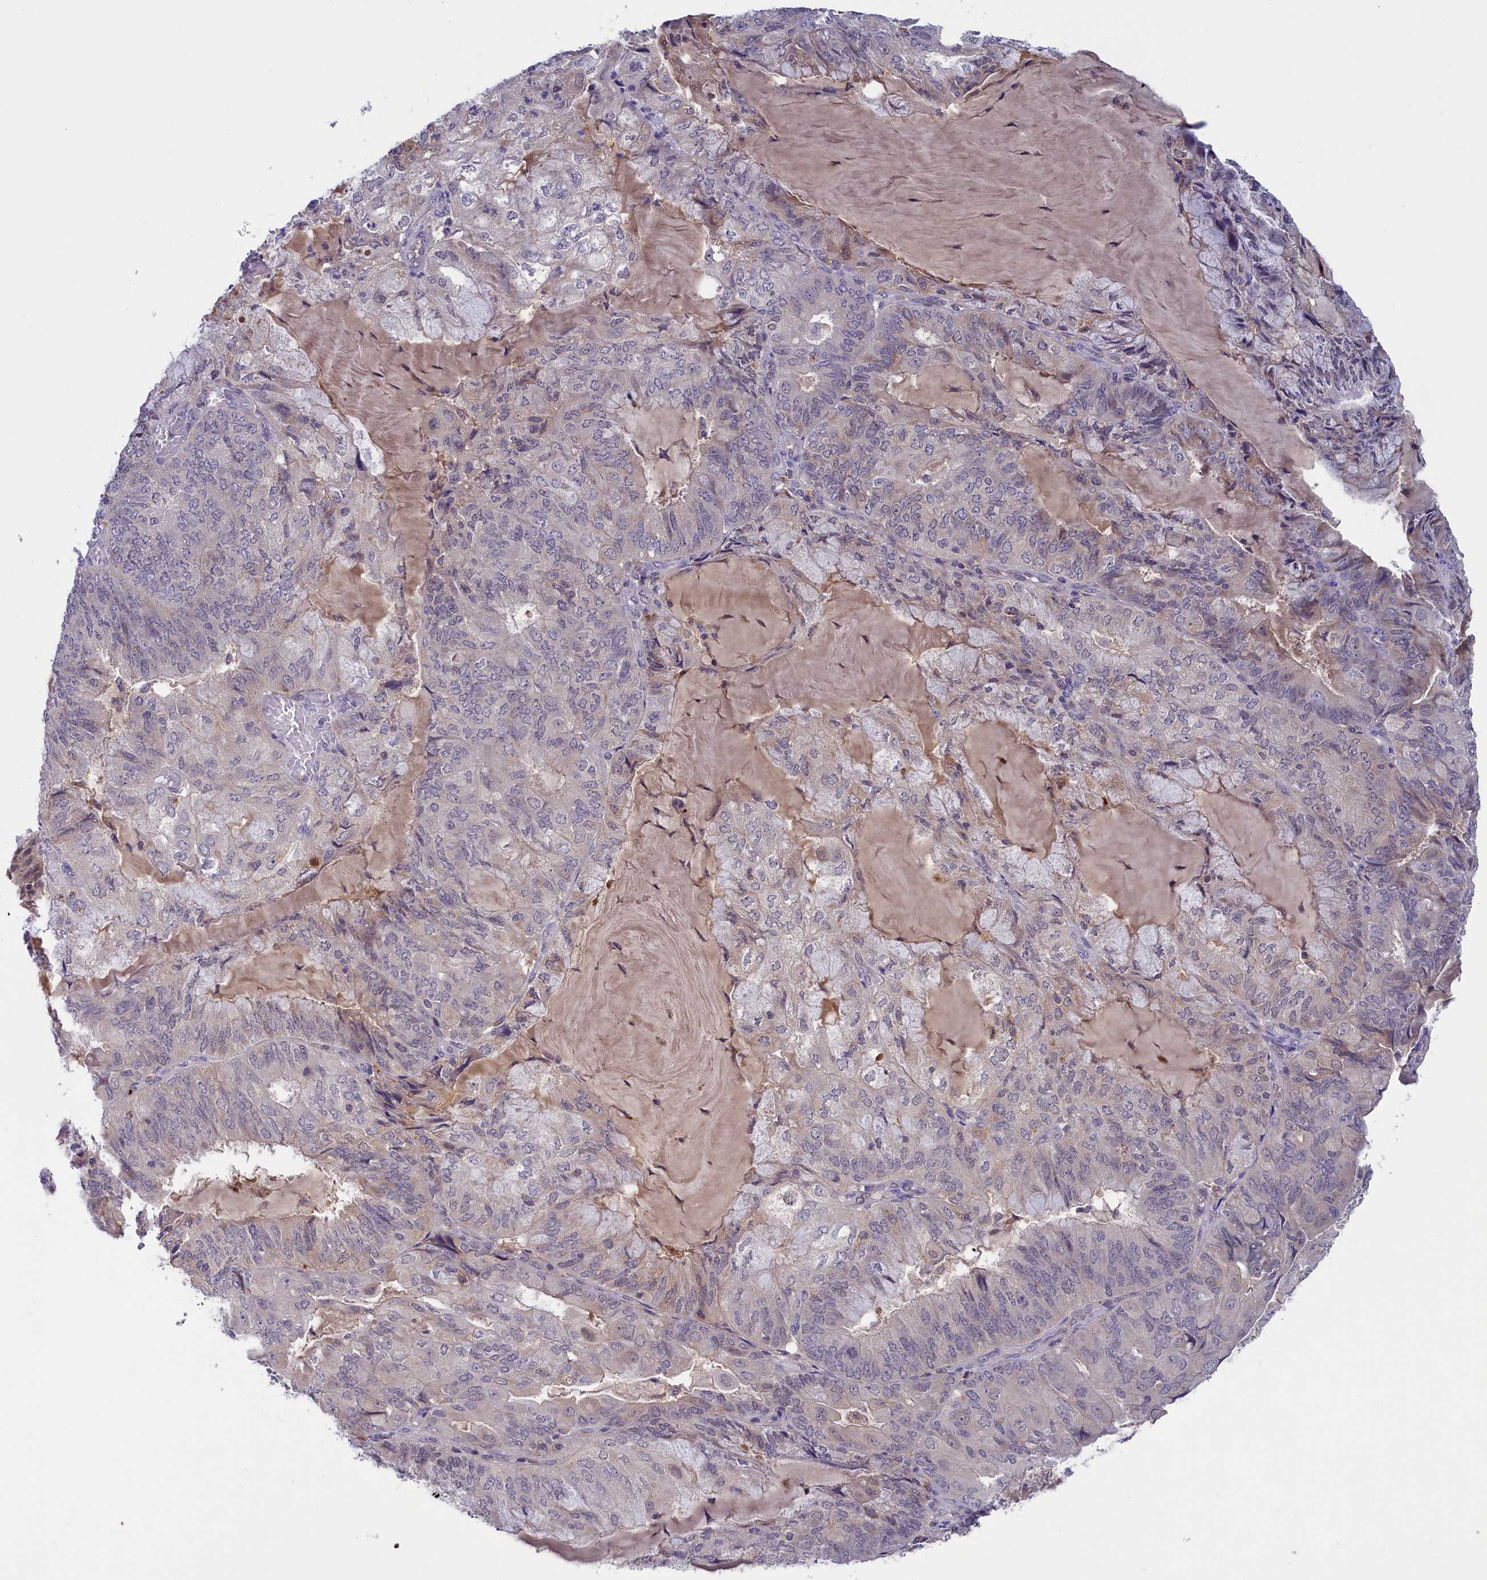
{"staining": {"intensity": "weak", "quantity": "<25%", "location": "cytoplasmic/membranous"}, "tissue": "endometrial cancer", "cell_type": "Tumor cells", "image_type": "cancer", "snomed": [{"axis": "morphology", "description": "Adenocarcinoma, NOS"}, {"axis": "topography", "description": "Endometrium"}], "caption": "Immunohistochemistry of human endometrial cancer reveals no expression in tumor cells. (DAB immunohistochemistry (IHC) with hematoxylin counter stain).", "gene": "STYX", "patient": {"sex": "female", "age": 81}}